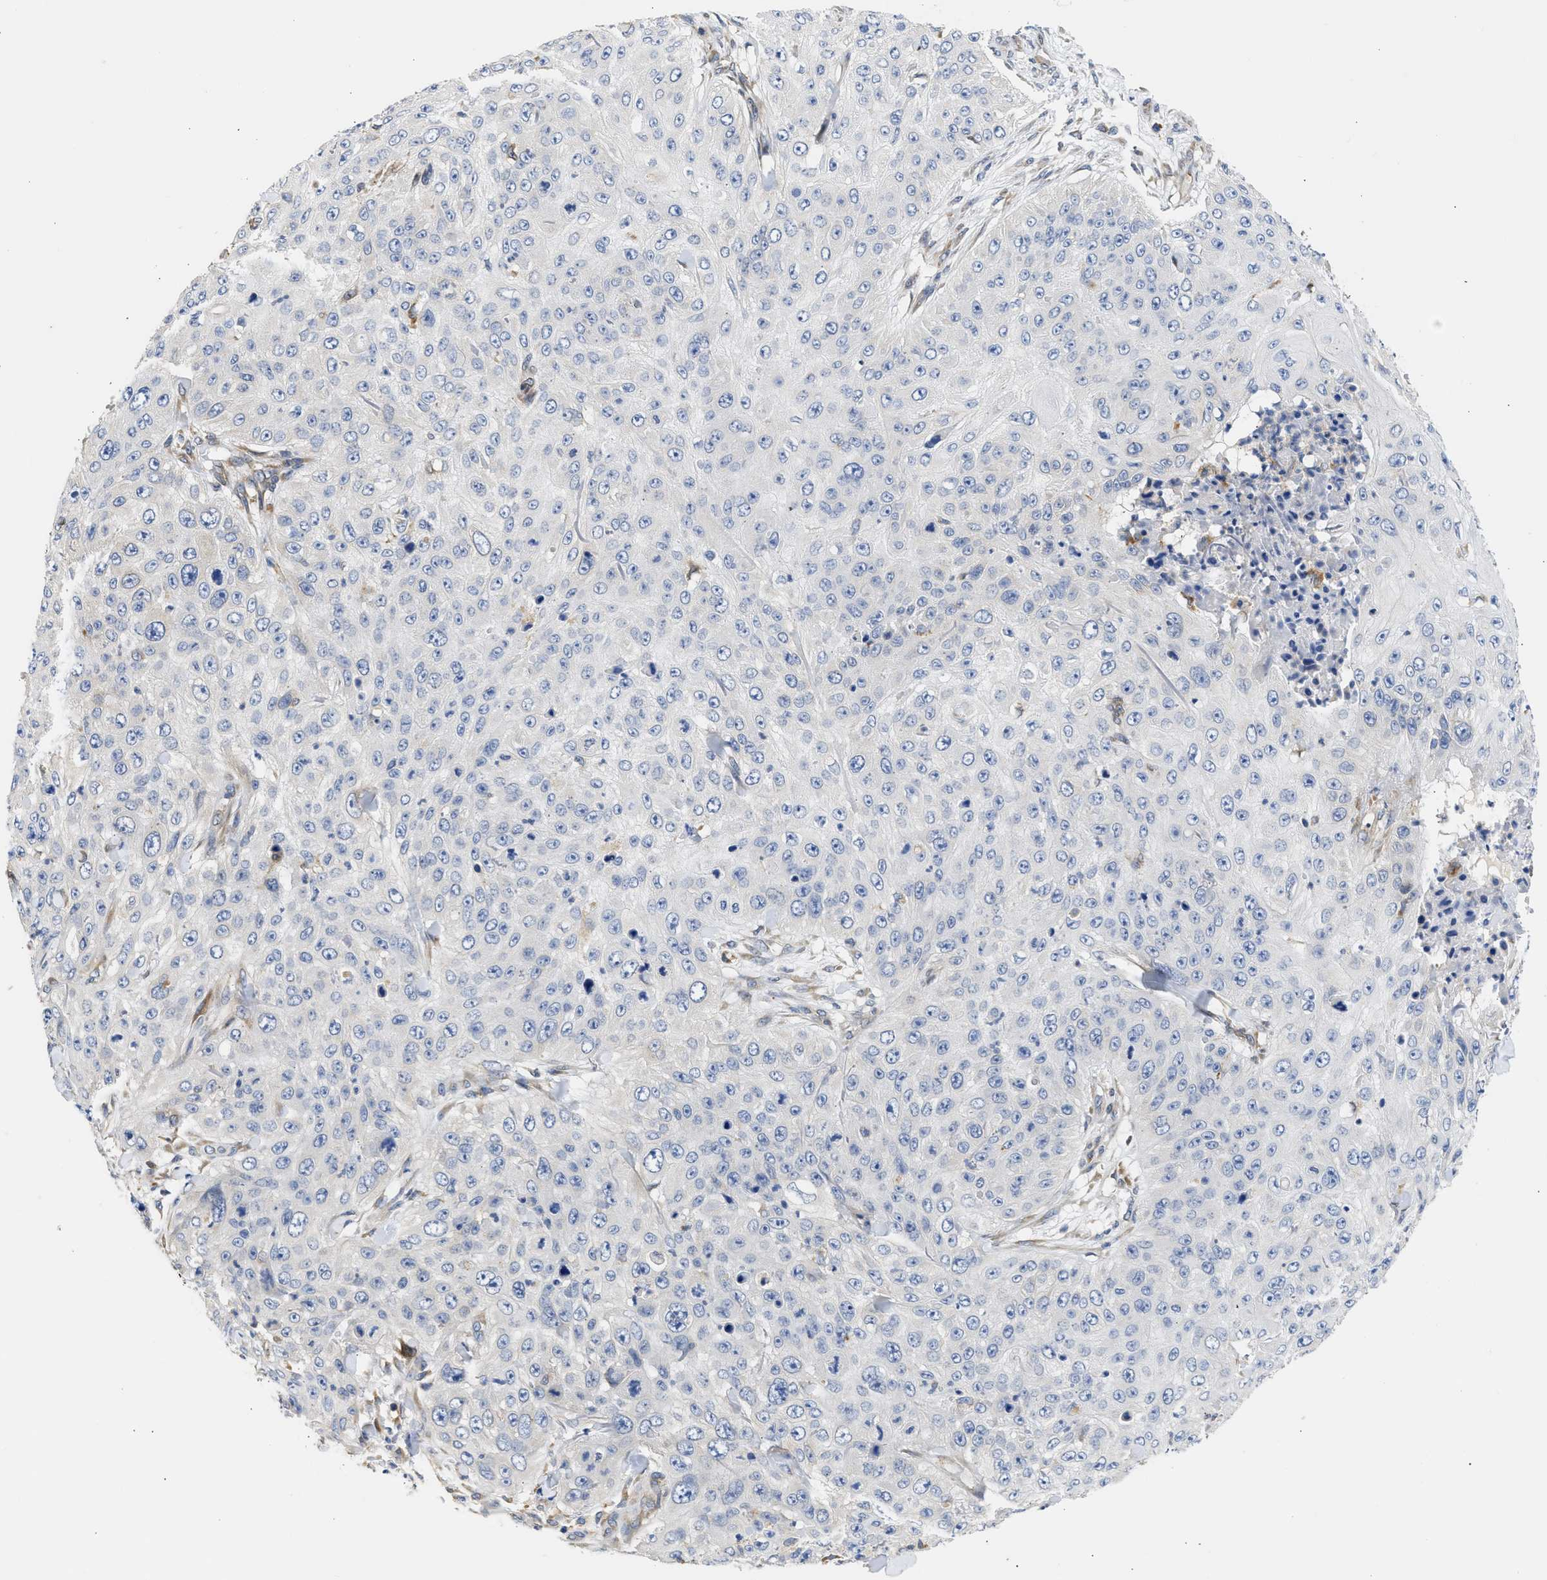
{"staining": {"intensity": "negative", "quantity": "none", "location": "none"}, "tissue": "skin cancer", "cell_type": "Tumor cells", "image_type": "cancer", "snomed": [{"axis": "morphology", "description": "Squamous cell carcinoma, NOS"}, {"axis": "topography", "description": "Skin"}], "caption": "IHC photomicrograph of human skin cancer (squamous cell carcinoma) stained for a protein (brown), which shows no staining in tumor cells.", "gene": "TMED1", "patient": {"sex": "female", "age": 80}}